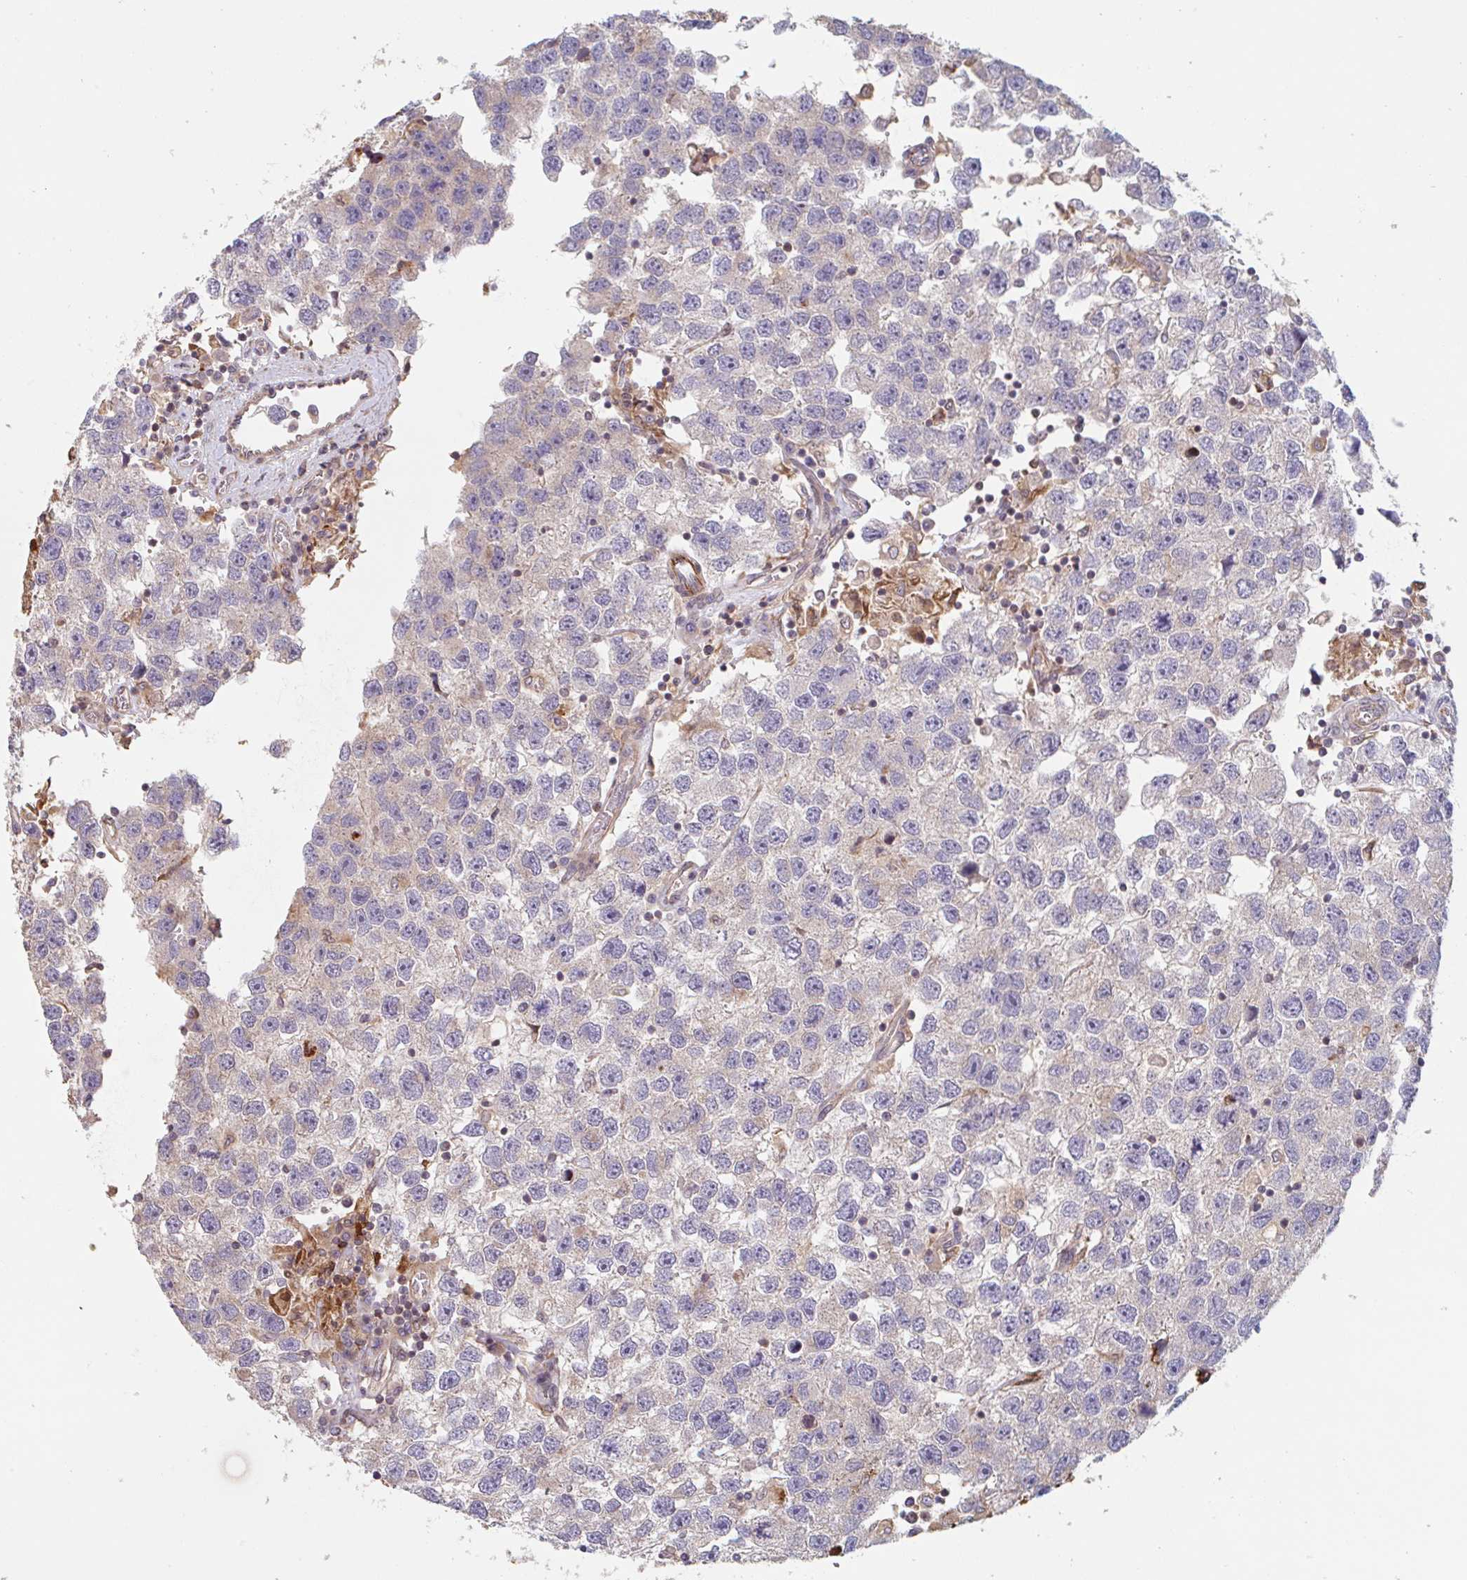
{"staining": {"intensity": "negative", "quantity": "none", "location": "none"}, "tissue": "testis cancer", "cell_type": "Tumor cells", "image_type": "cancer", "snomed": [{"axis": "morphology", "description": "Seminoma, NOS"}, {"axis": "topography", "description": "Testis"}], "caption": "An image of human testis seminoma is negative for staining in tumor cells.", "gene": "NUB1", "patient": {"sex": "male", "age": 26}}